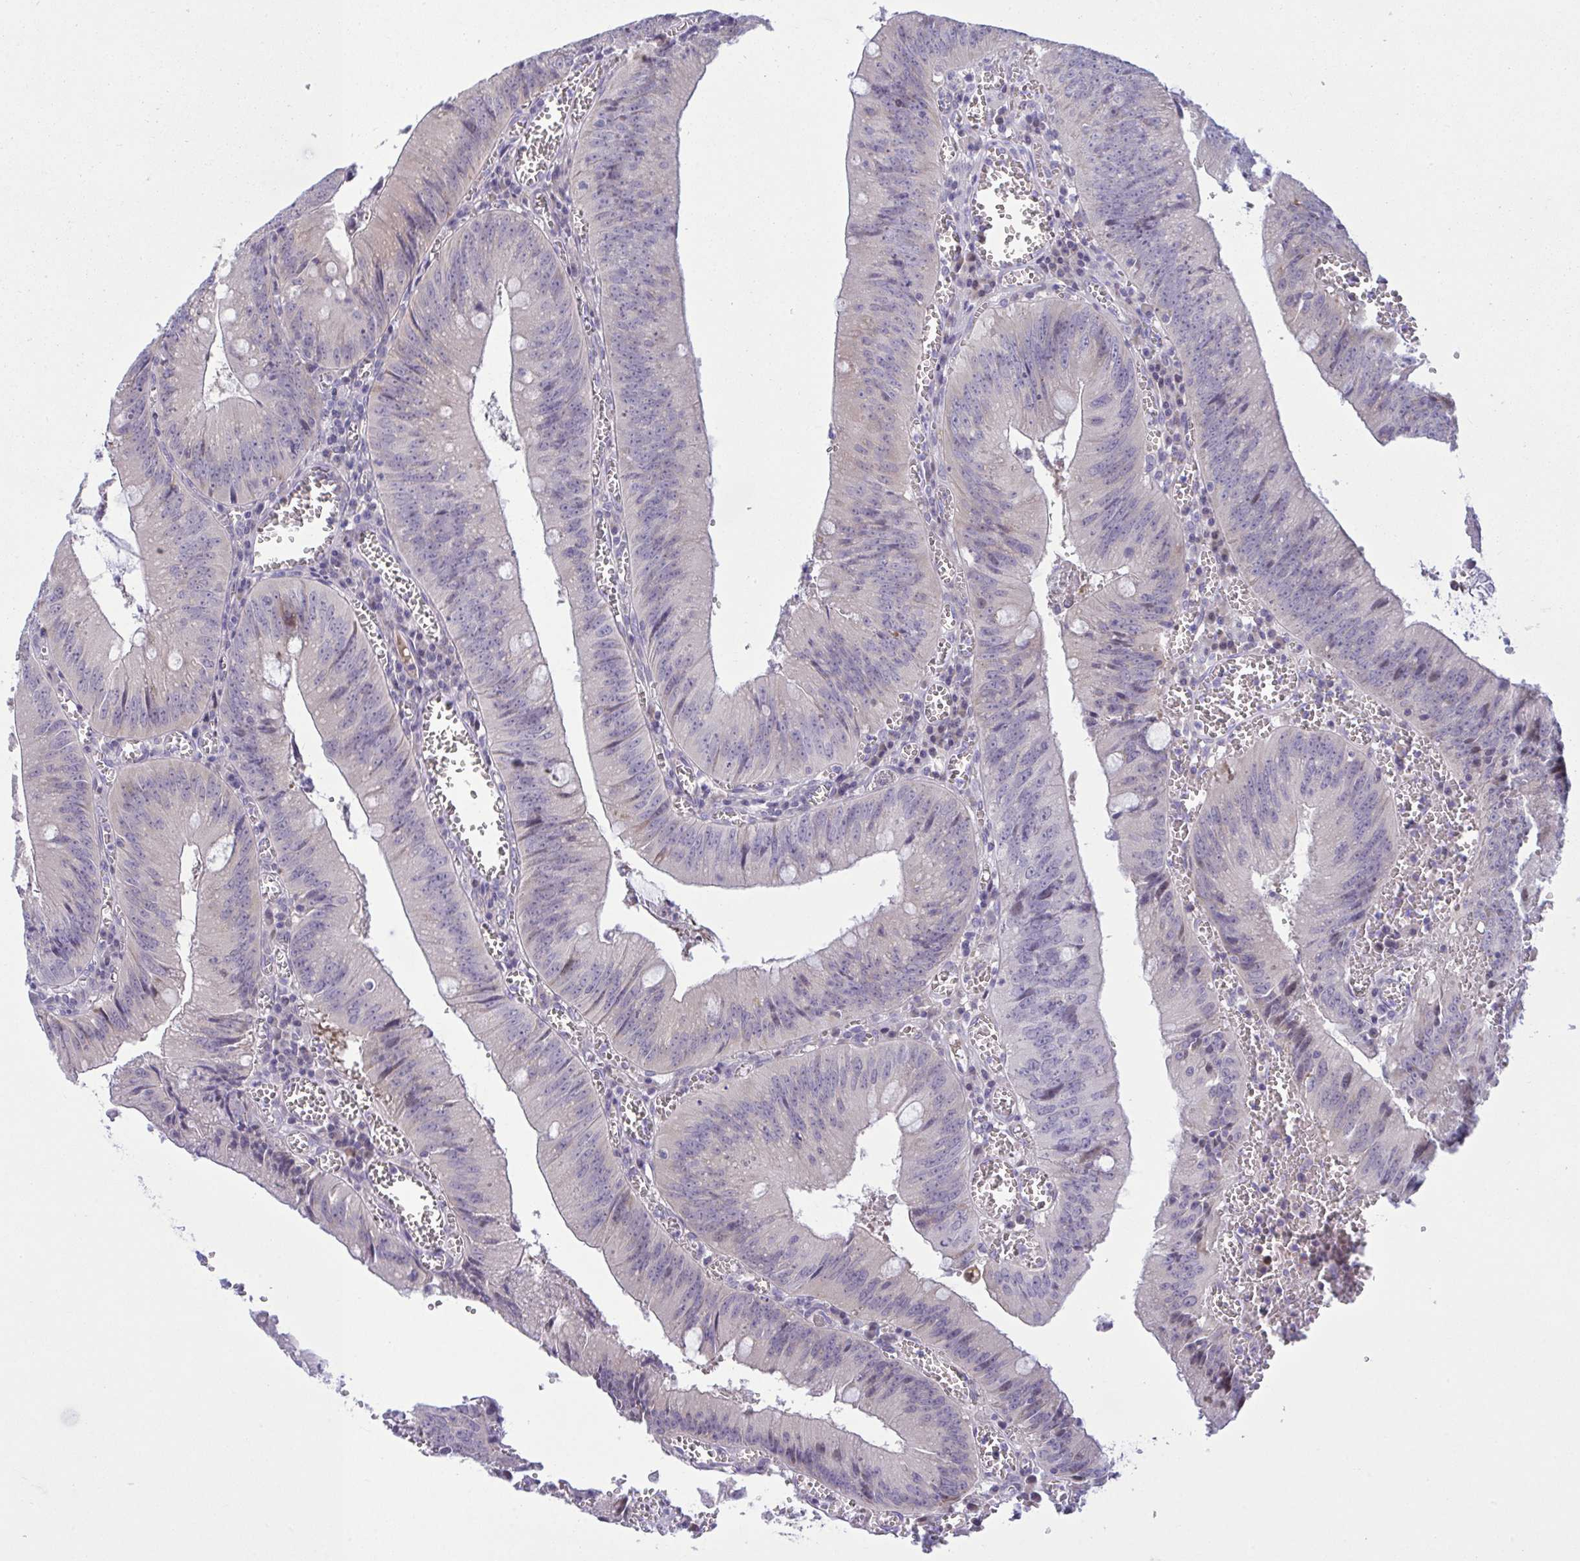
{"staining": {"intensity": "negative", "quantity": "none", "location": "none"}, "tissue": "colorectal cancer", "cell_type": "Tumor cells", "image_type": "cancer", "snomed": [{"axis": "morphology", "description": "Adenocarcinoma, NOS"}, {"axis": "topography", "description": "Rectum"}], "caption": "Immunohistochemistry (IHC) micrograph of neoplastic tissue: human colorectal cancer stained with DAB exhibits no significant protein positivity in tumor cells.", "gene": "VWC2", "patient": {"sex": "female", "age": 81}}